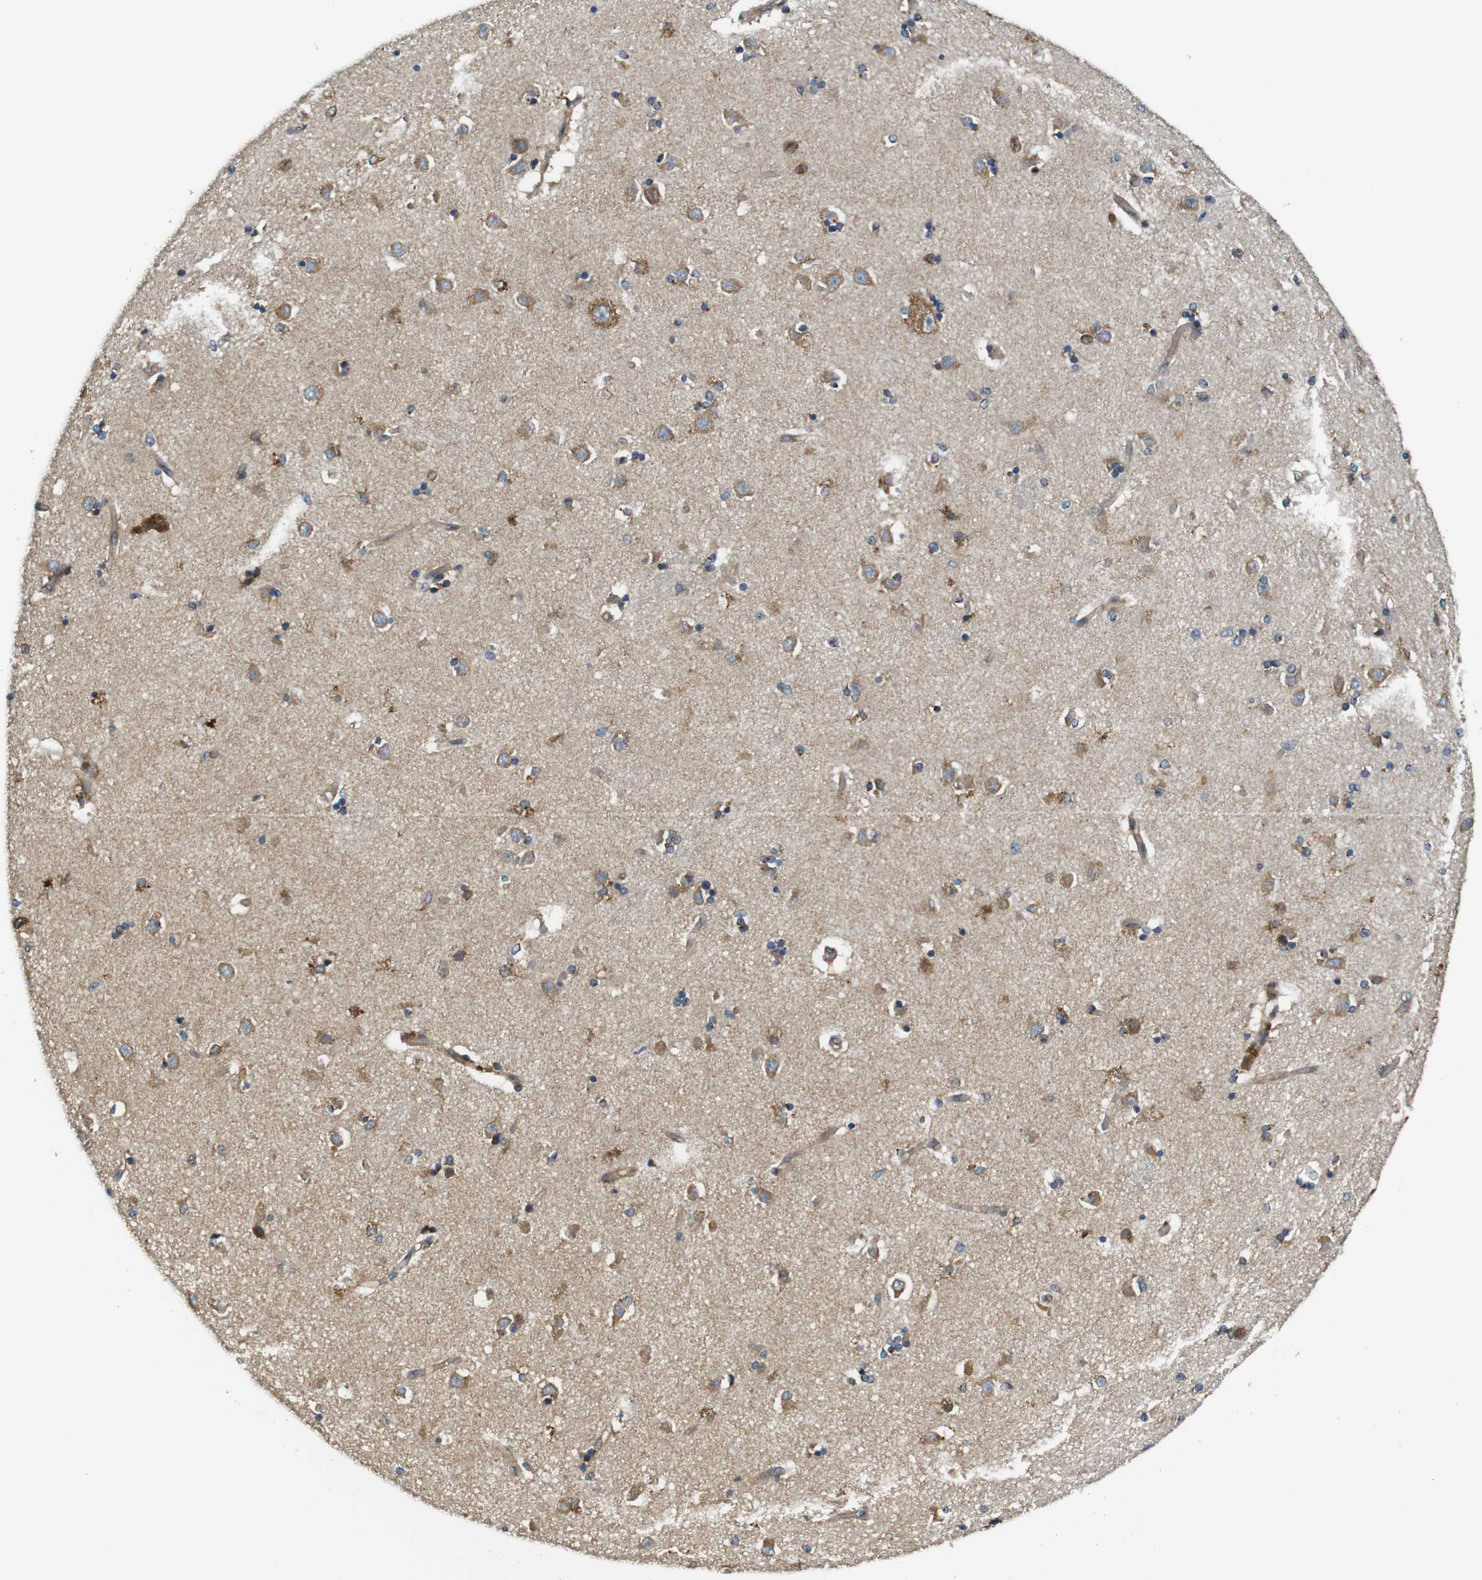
{"staining": {"intensity": "moderate", "quantity": "25%-75%", "location": "cytoplasmic/membranous"}, "tissue": "caudate", "cell_type": "Glial cells", "image_type": "normal", "snomed": [{"axis": "morphology", "description": "Normal tissue, NOS"}, {"axis": "topography", "description": "Lateral ventricle wall"}], "caption": "Immunohistochemistry (DAB) staining of unremarkable human caudate reveals moderate cytoplasmic/membranous protein expression in about 25%-75% of glial cells. Nuclei are stained in blue.", "gene": "TMEM143", "patient": {"sex": "female", "age": 54}}